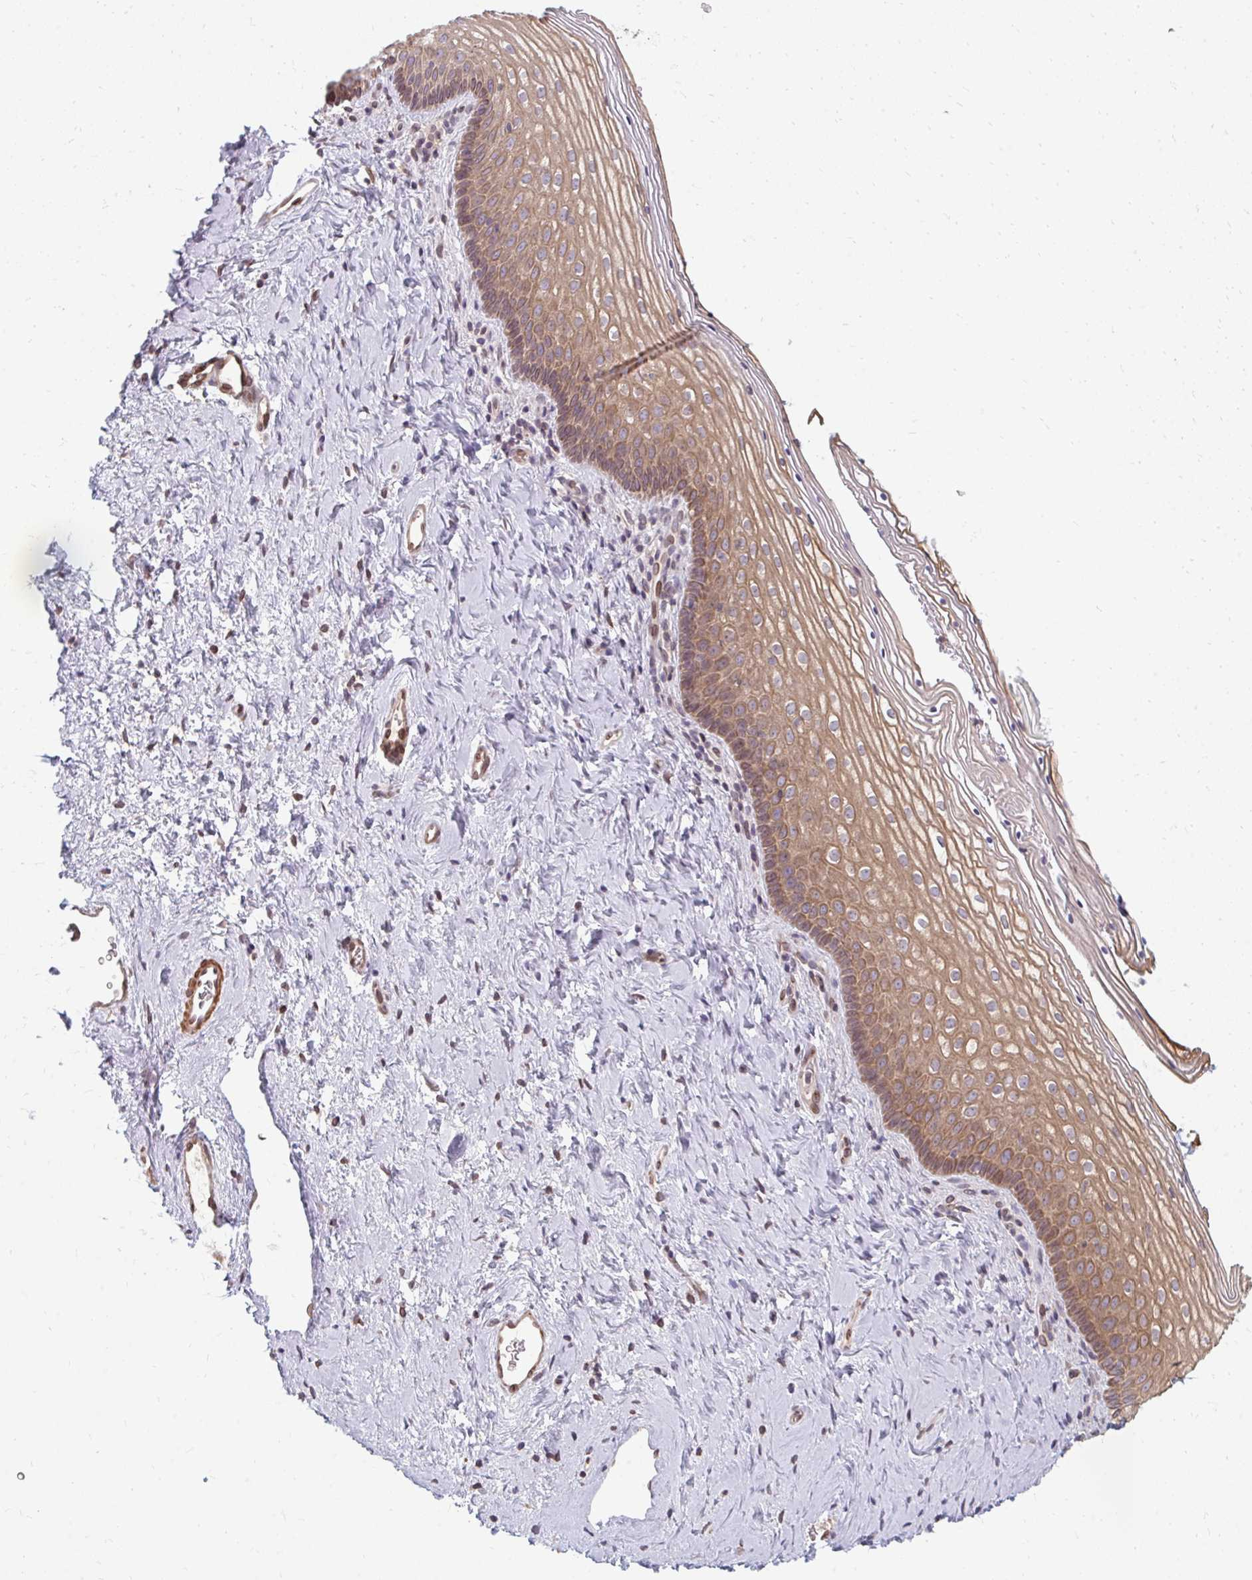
{"staining": {"intensity": "moderate", "quantity": "25%-75%", "location": "cytoplasmic/membranous"}, "tissue": "vagina", "cell_type": "Squamous epithelial cells", "image_type": "normal", "snomed": [{"axis": "morphology", "description": "Normal tissue, NOS"}, {"axis": "morphology", "description": "Squamous cell carcinoma, NOS"}, {"axis": "topography", "description": "Vagina"}, {"axis": "topography", "description": "Cervix"}], "caption": "Protein staining reveals moderate cytoplasmic/membranous expression in approximately 25%-75% of squamous epithelial cells in unremarkable vagina.", "gene": "GPC5", "patient": {"sex": "female", "age": 45}}